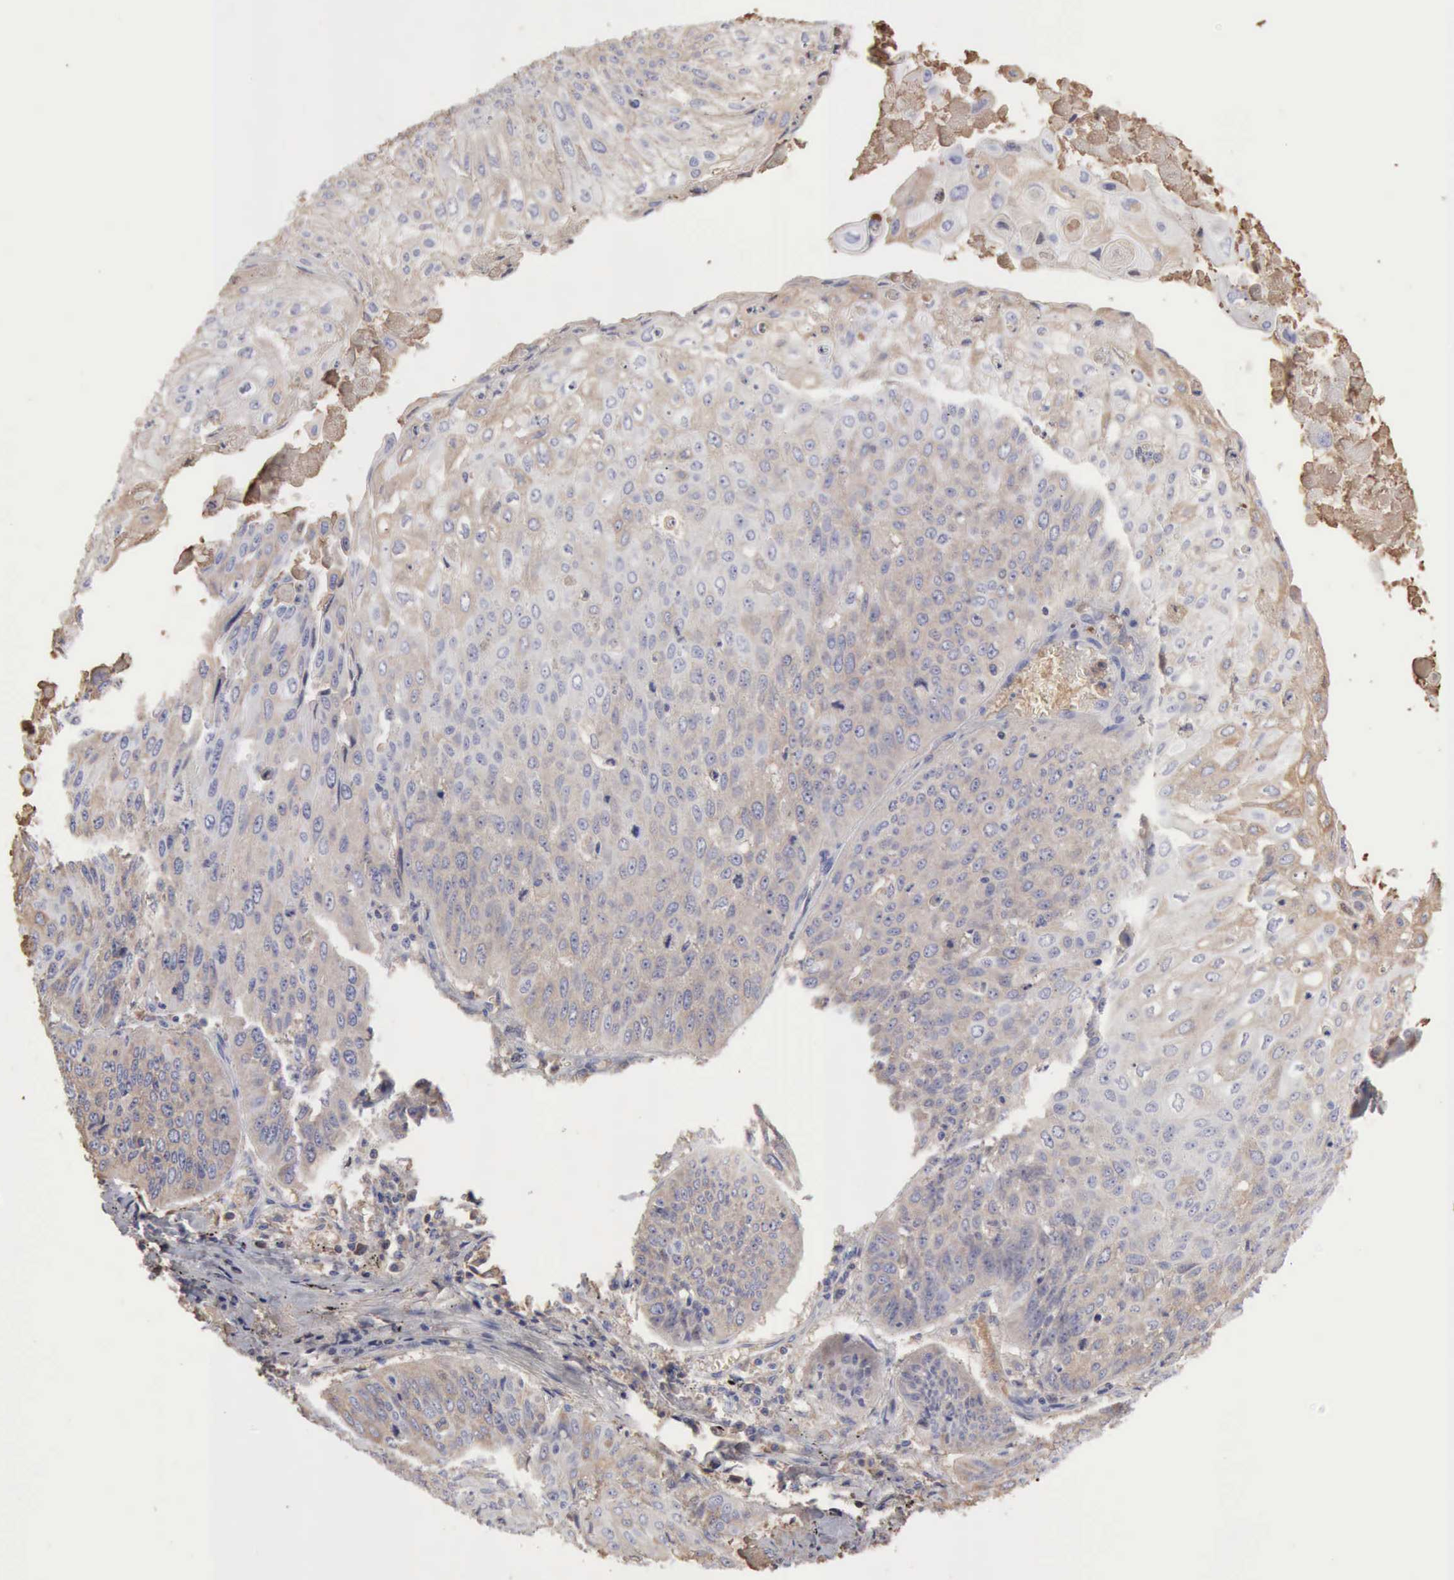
{"staining": {"intensity": "weak", "quantity": "<25%", "location": "cytoplasmic/membranous"}, "tissue": "lung cancer", "cell_type": "Tumor cells", "image_type": "cancer", "snomed": [{"axis": "morphology", "description": "Adenocarcinoma, NOS"}, {"axis": "topography", "description": "Lung"}], "caption": "Immunohistochemistry (IHC) histopathology image of human lung adenocarcinoma stained for a protein (brown), which shows no expression in tumor cells.", "gene": "SERPINA1", "patient": {"sex": "male", "age": 60}}